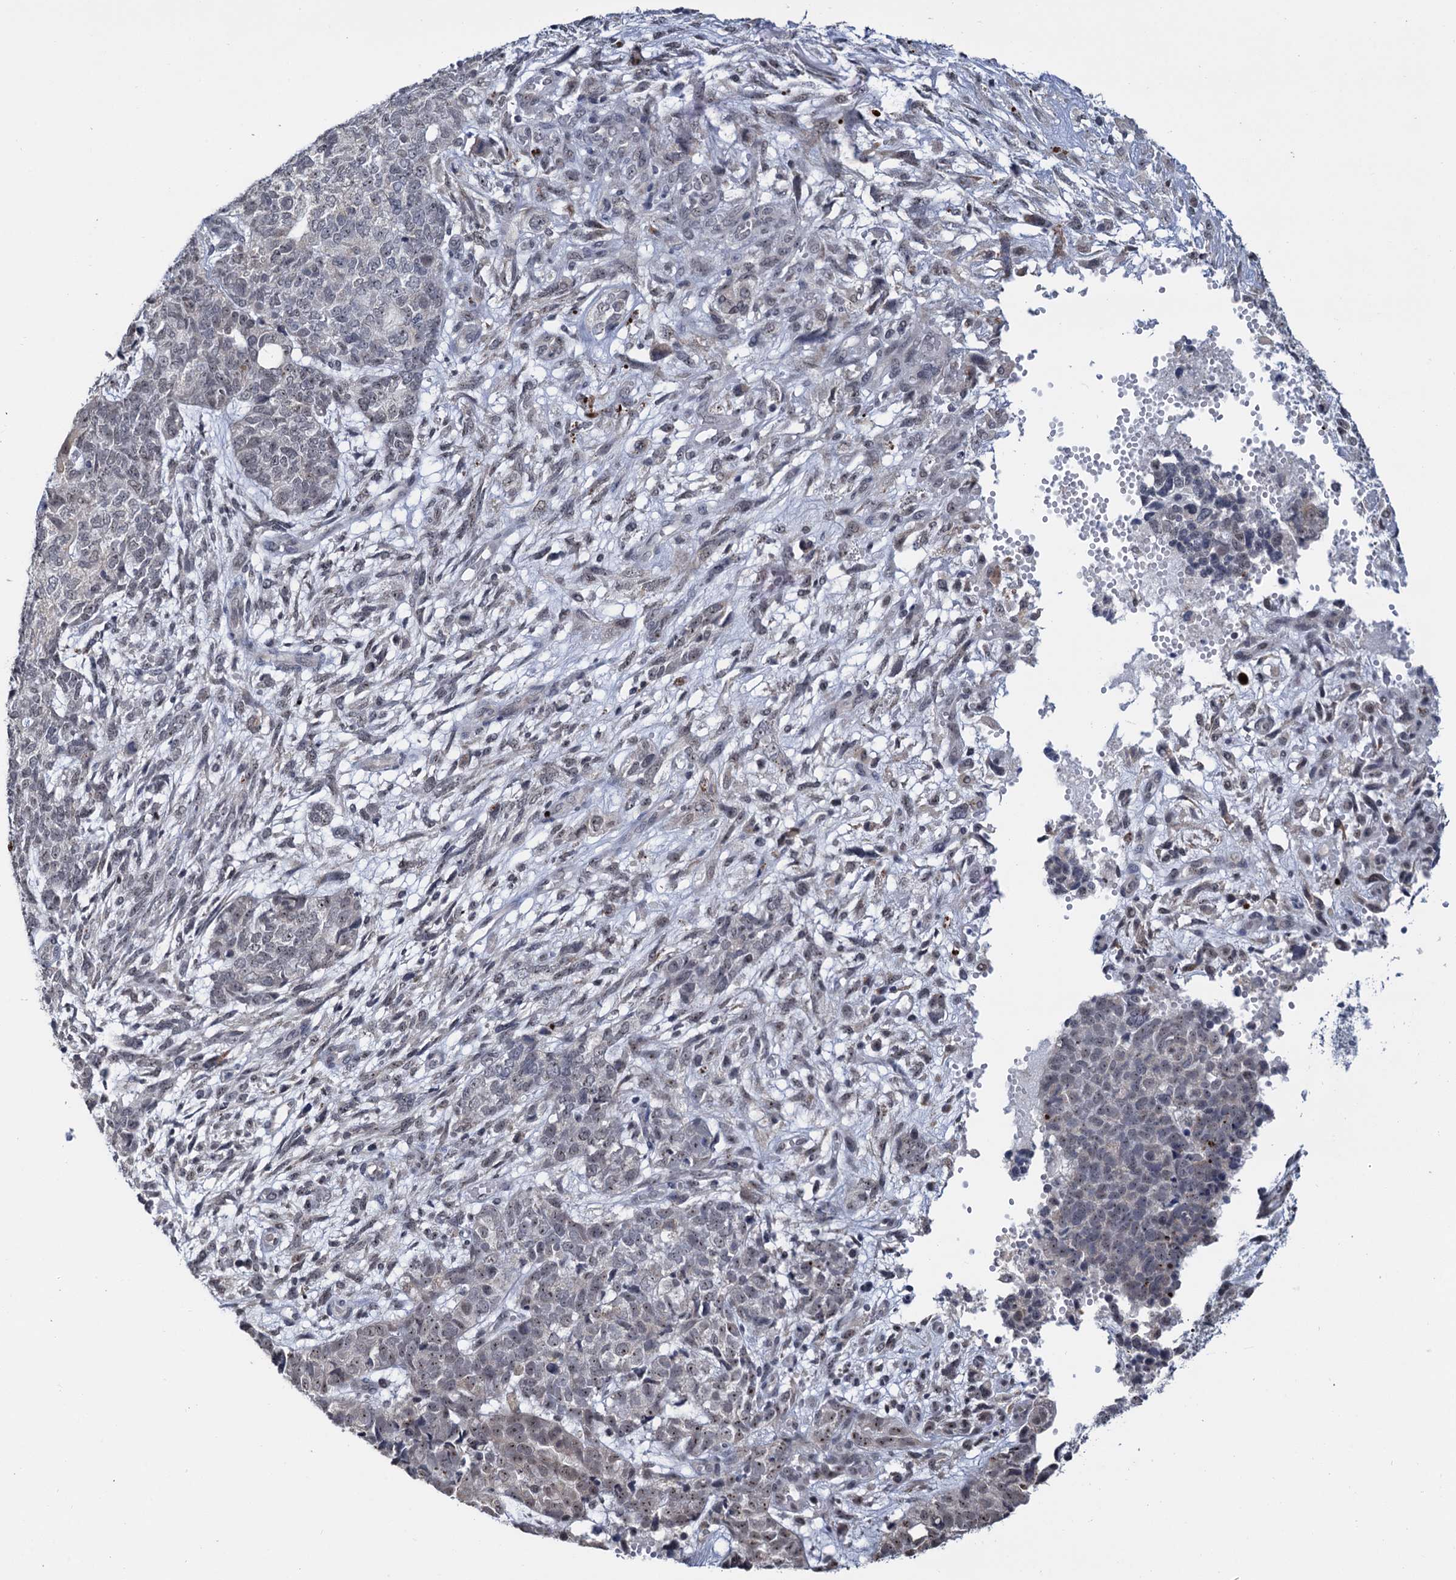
{"staining": {"intensity": "weak", "quantity": "<25%", "location": "nuclear"}, "tissue": "cervical cancer", "cell_type": "Tumor cells", "image_type": "cancer", "snomed": [{"axis": "morphology", "description": "Squamous cell carcinoma, NOS"}, {"axis": "topography", "description": "Cervix"}], "caption": "A micrograph of human squamous cell carcinoma (cervical) is negative for staining in tumor cells.", "gene": "NAT10", "patient": {"sex": "female", "age": 63}}